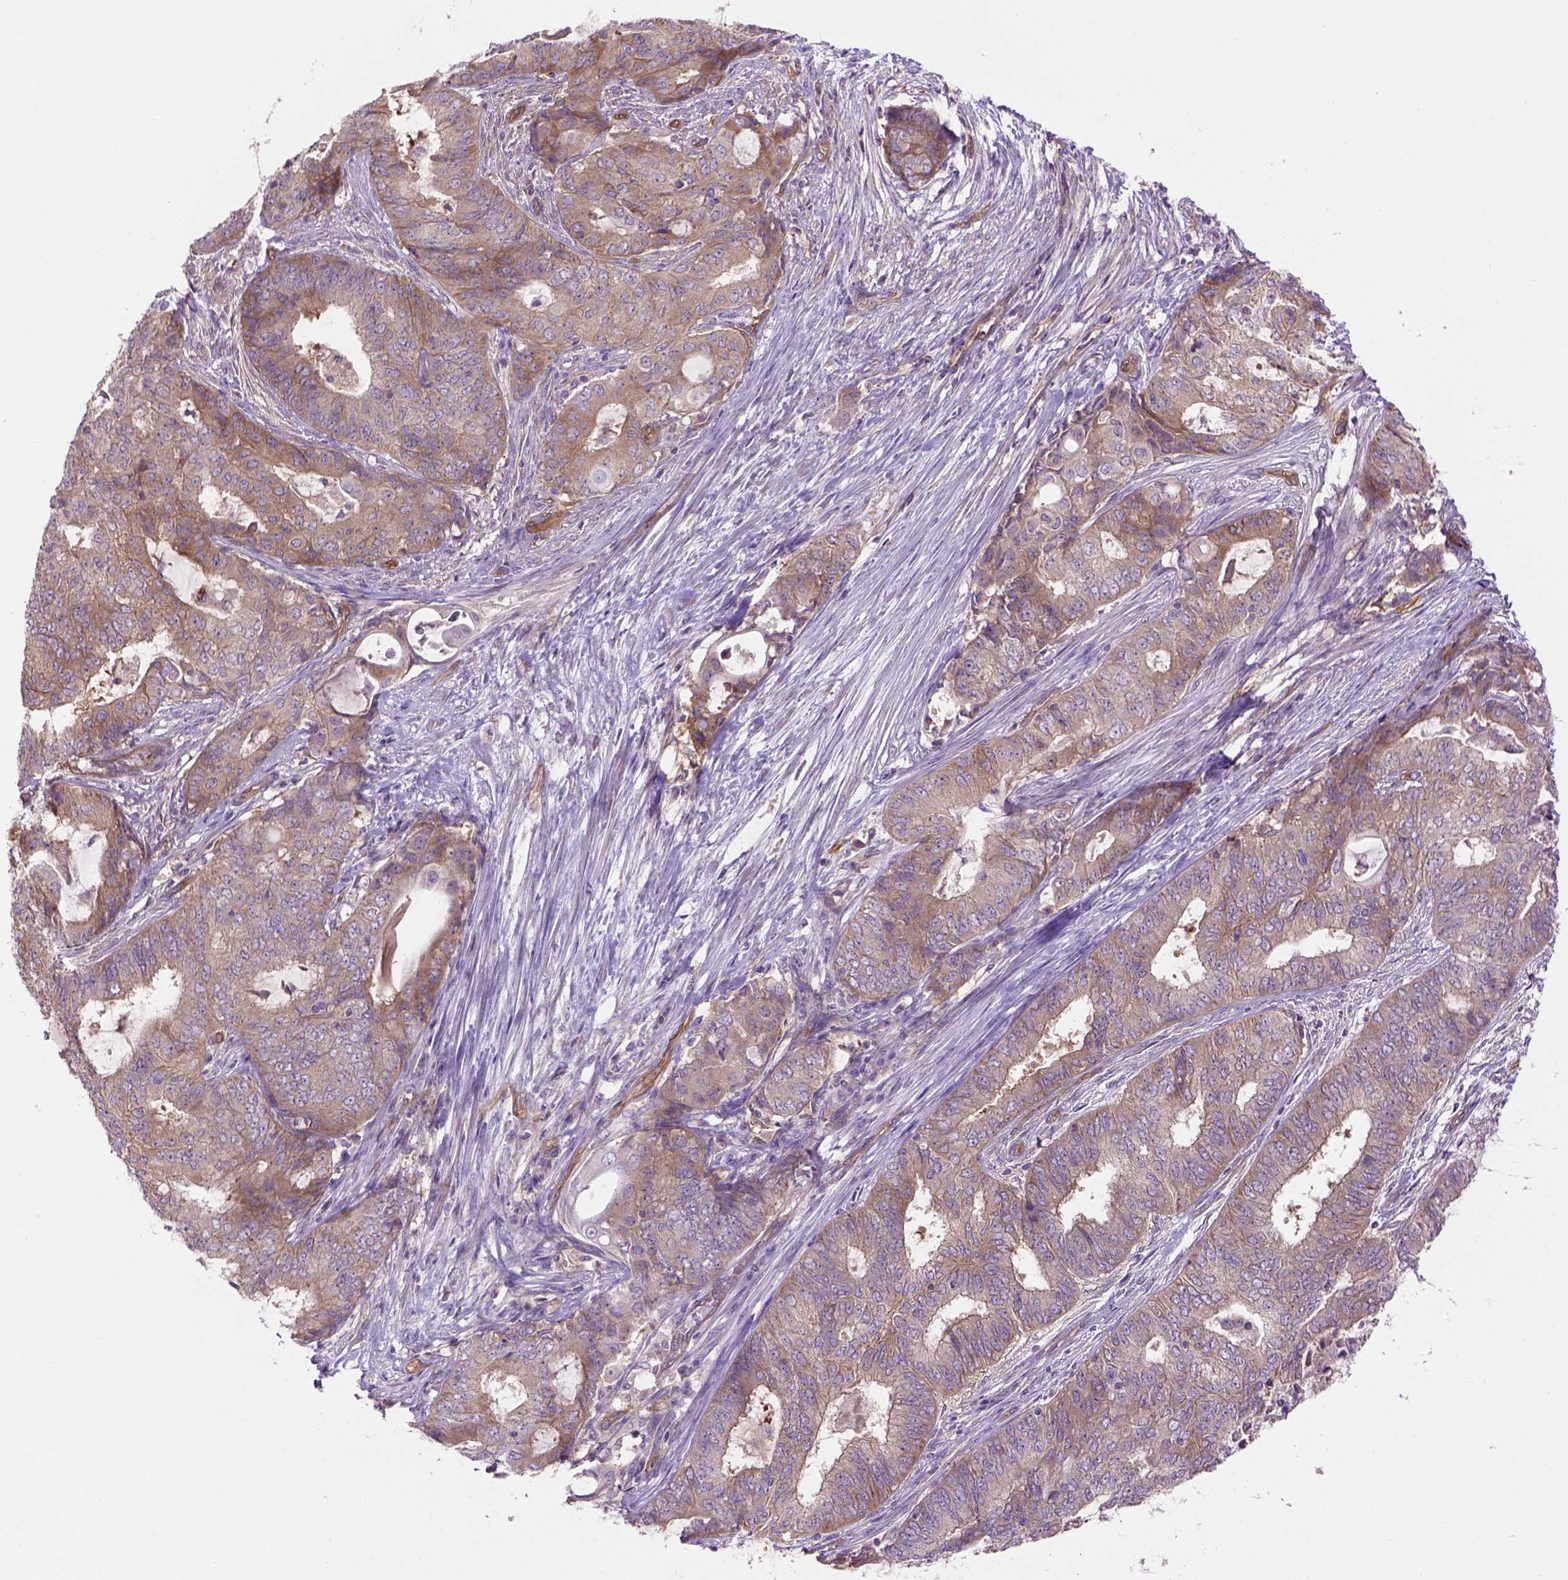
{"staining": {"intensity": "moderate", "quantity": ">75%", "location": "cytoplasmic/membranous"}, "tissue": "endometrial cancer", "cell_type": "Tumor cells", "image_type": "cancer", "snomed": [{"axis": "morphology", "description": "Adenocarcinoma, NOS"}, {"axis": "topography", "description": "Endometrium"}], "caption": "Immunohistochemical staining of adenocarcinoma (endometrial) demonstrates moderate cytoplasmic/membranous protein staining in approximately >75% of tumor cells.", "gene": "CASKIN2", "patient": {"sex": "female", "age": 62}}